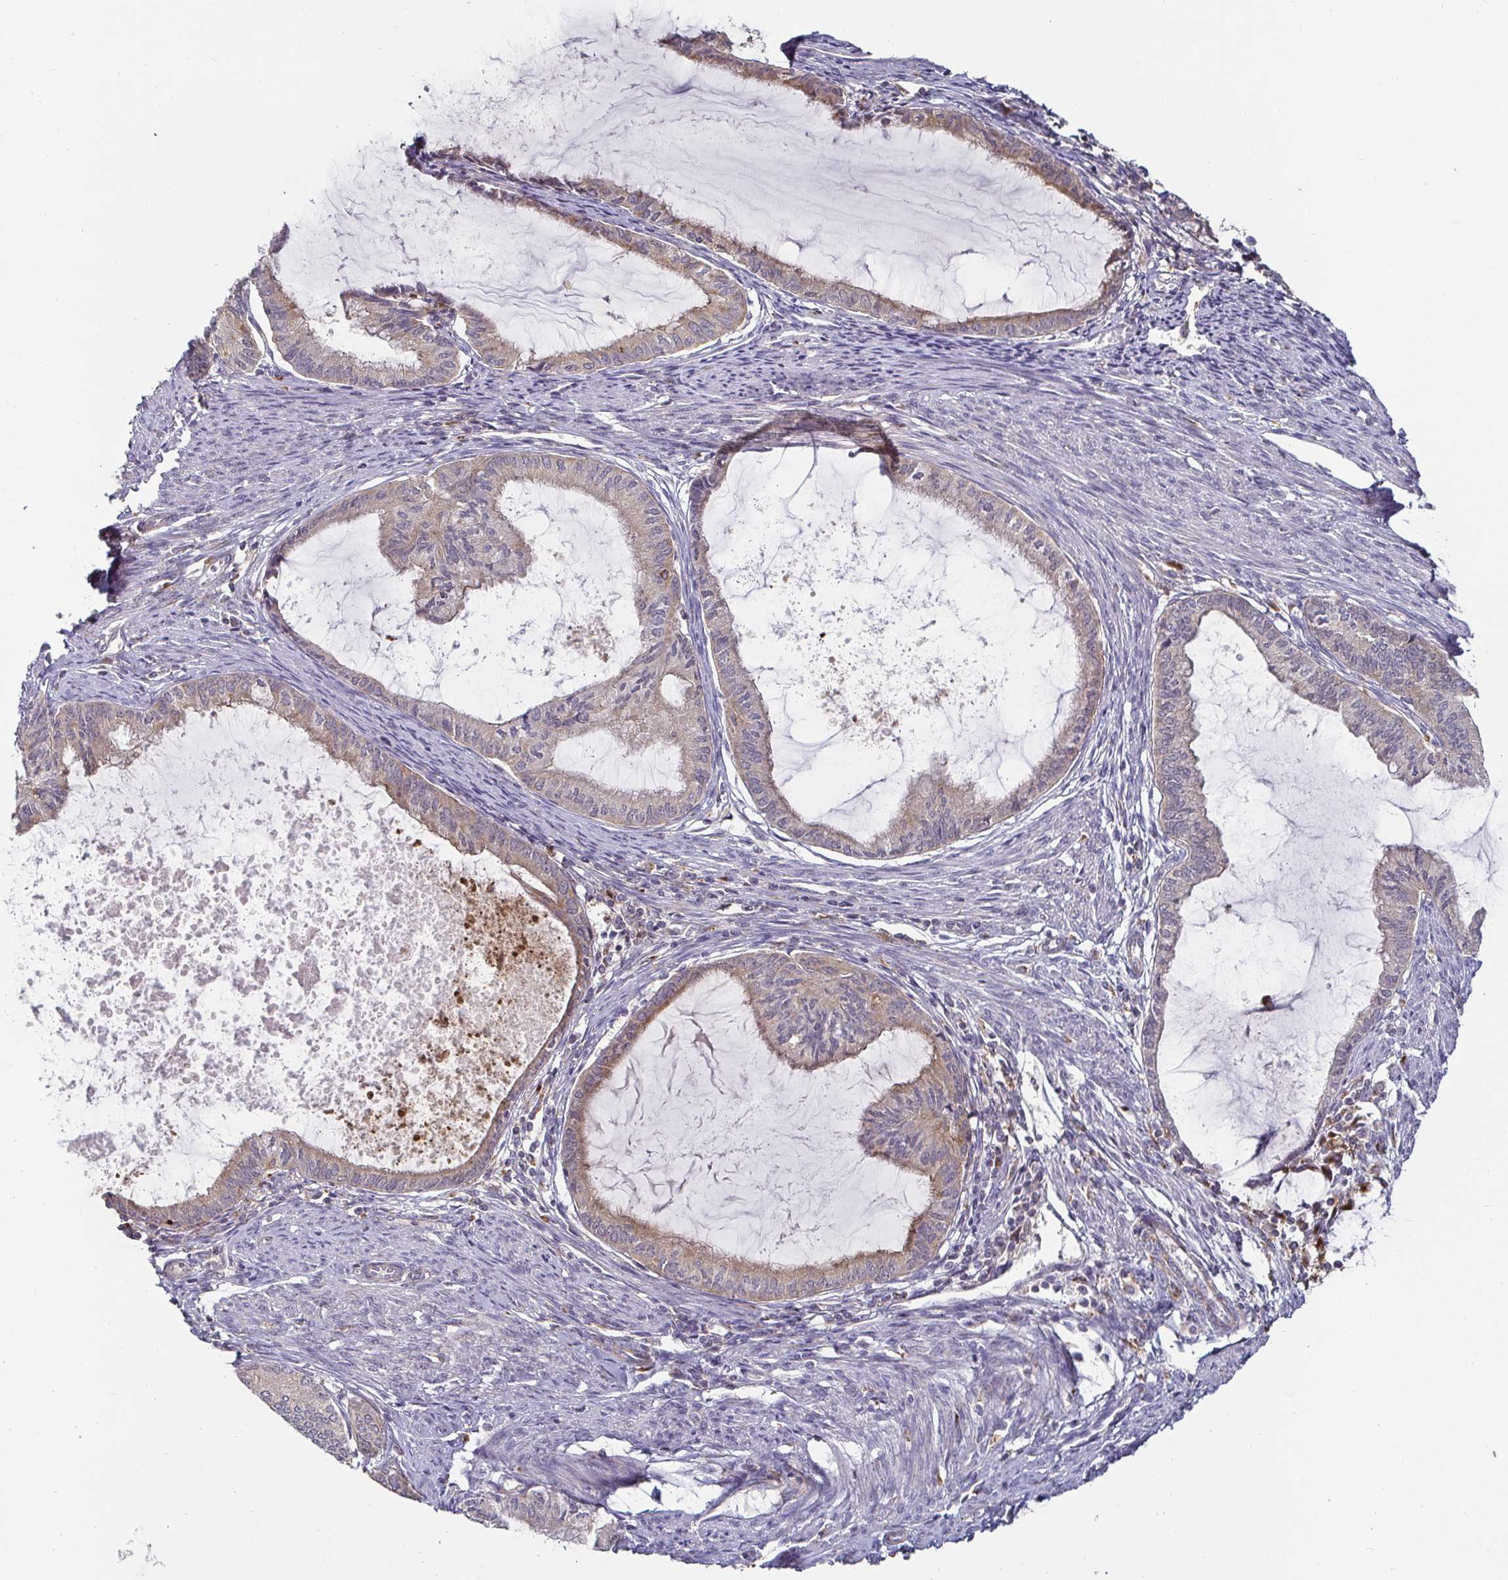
{"staining": {"intensity": "weak", "quantity": "<25%", "location": "cytoplasmic/membranous"}, "tissue": "endometrial cancer", "cell_type": "Tumor cells", "image_type": "cancer", "snomed": [{"axis": "morphology", "description": "Adenocarcinoma, NOS"}, {"axis": "topography", "description": "Endometrium"}], "caption": "Immunohistochemical staining of endometrial cancer (adenocarcinoma) exhibits no significant expression in tumor cells.", "gene": "CDH18", "patient": {"sex": "female", "age": 86}}